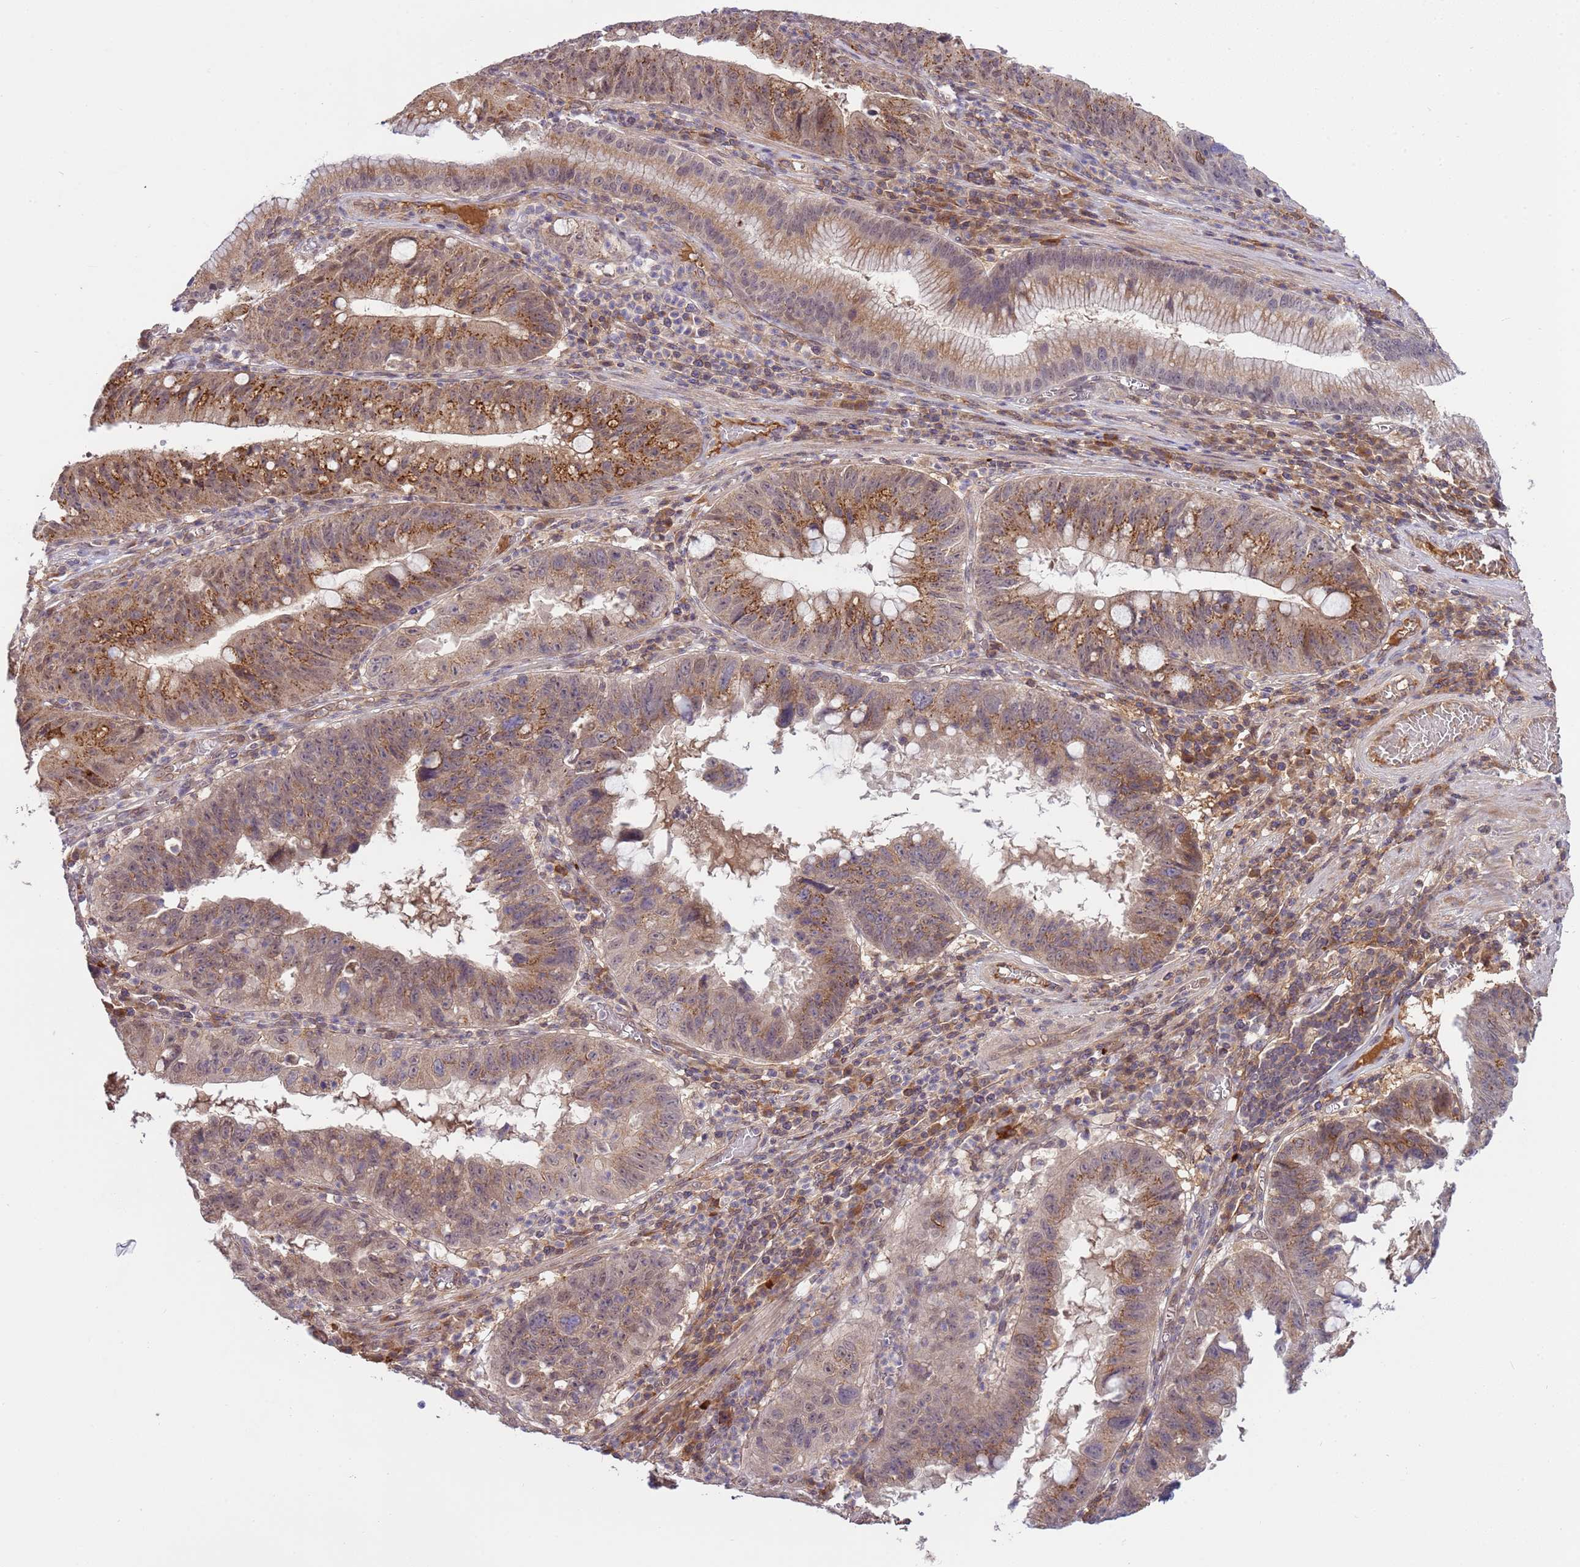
{"staining": {"intensity": "strong", "quantity": "<25%", "location": "cytoplasmic/membranous"}, "tissue": "stomach cancer", "cell_type": "Tumor cells", "image_type": "cancer", "snomed": [{"axis": "morphology", "description": "Adenocarcinoma, NOS"}, {"axis": "topography", "description": "Stomach"}], "caption": "Stomach cancer stained with a protein marker shows strong staining in tumor cells.", "gene": "ZNF624", "patient": {"sex": "male", "age": 59}}